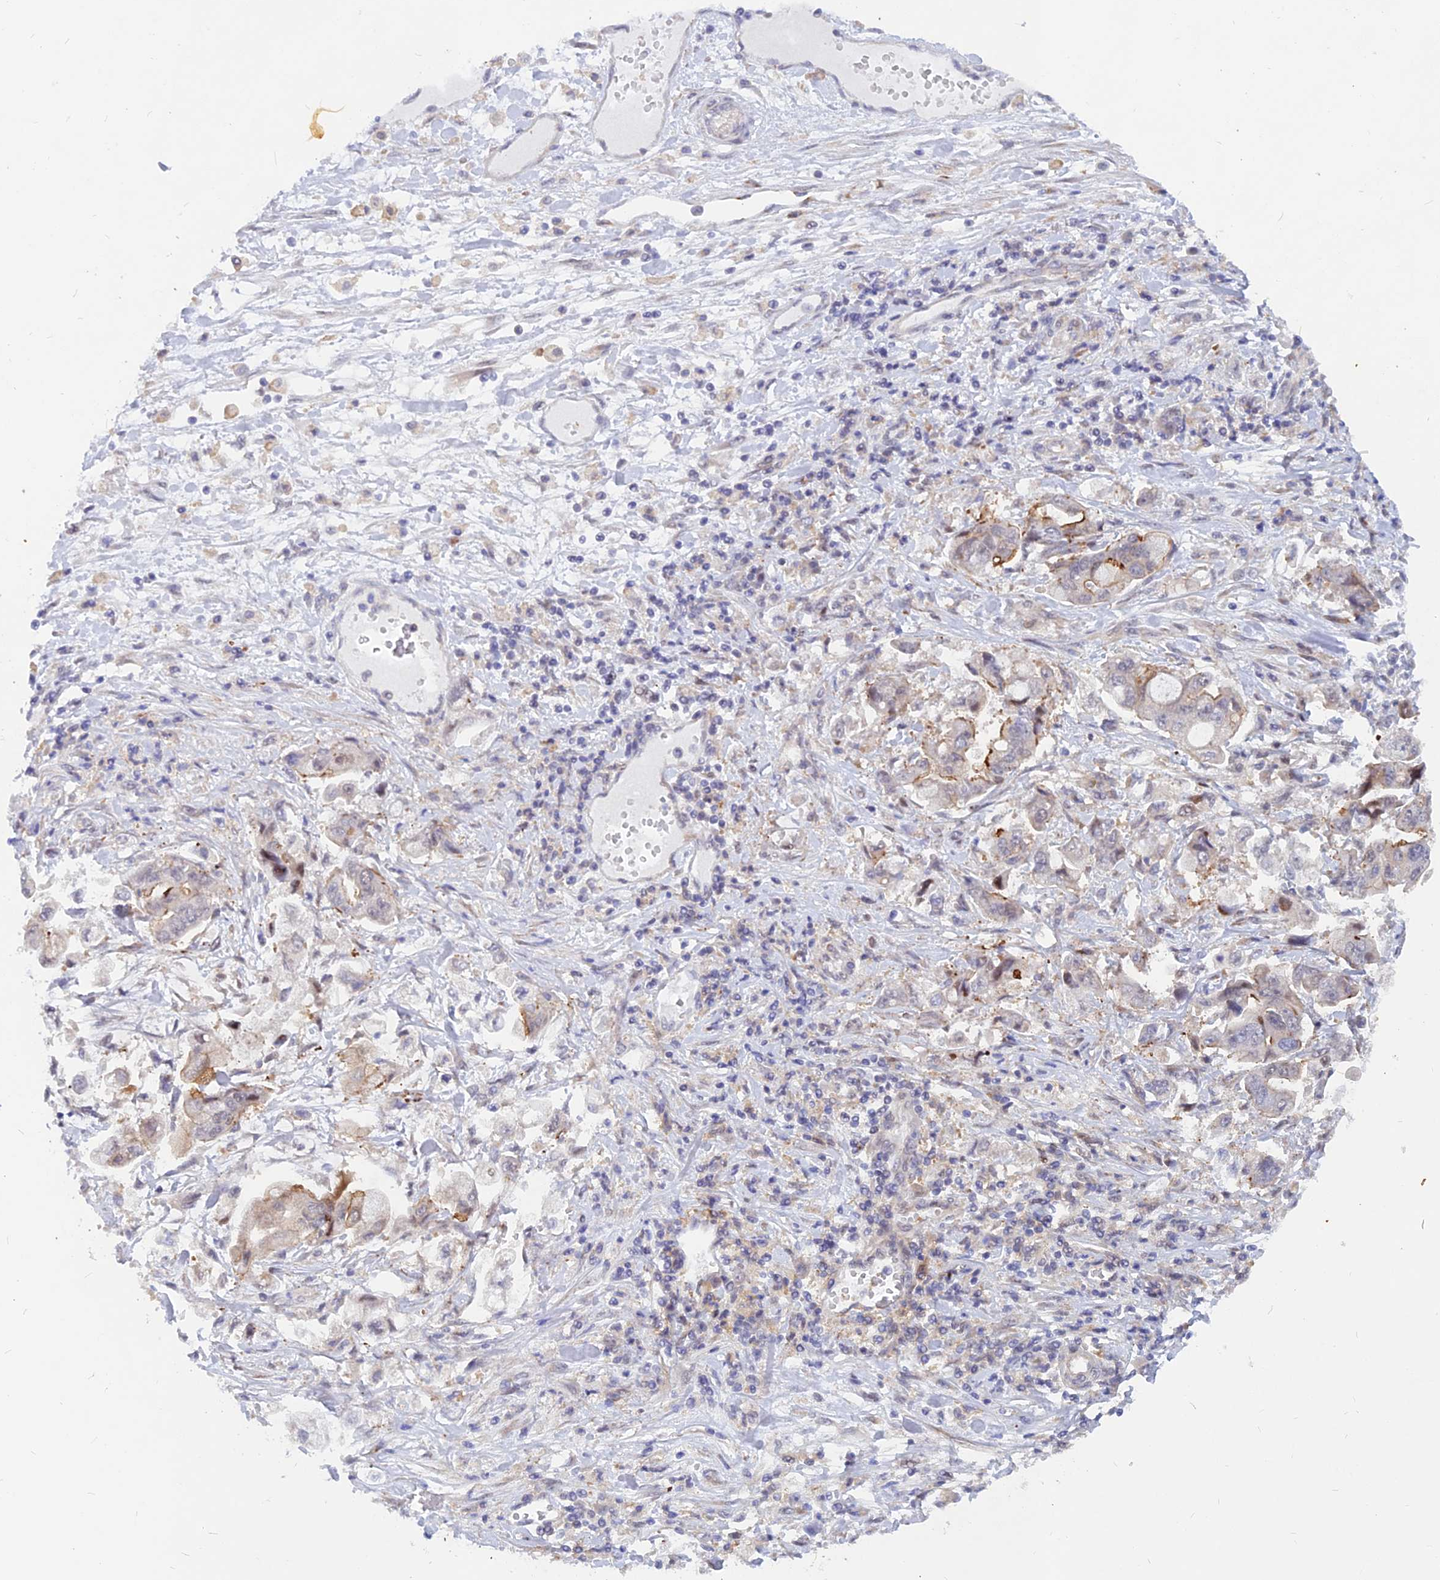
{"staining": {"intensity": "moderate", "quantity": "<25%", "location": "cytoplasmic/membranous"}, "tissue": "stomach cancer", "cell_type": "Tumor cells", "image_type": "cancer", "snomed": [{"axis": "morphology", "description": "Adenocarcinoma, NOS"}, {"axis": "topography", "description": "Stomach"}], "caption": "This is an image of immunohistochemistry staining of stomach cancer, which shows moderate positivity in the cytoplasmic/membranous of tumor cells.", "gene": "DNAJC16", "patient": {"sex": "male", "age": 62}}